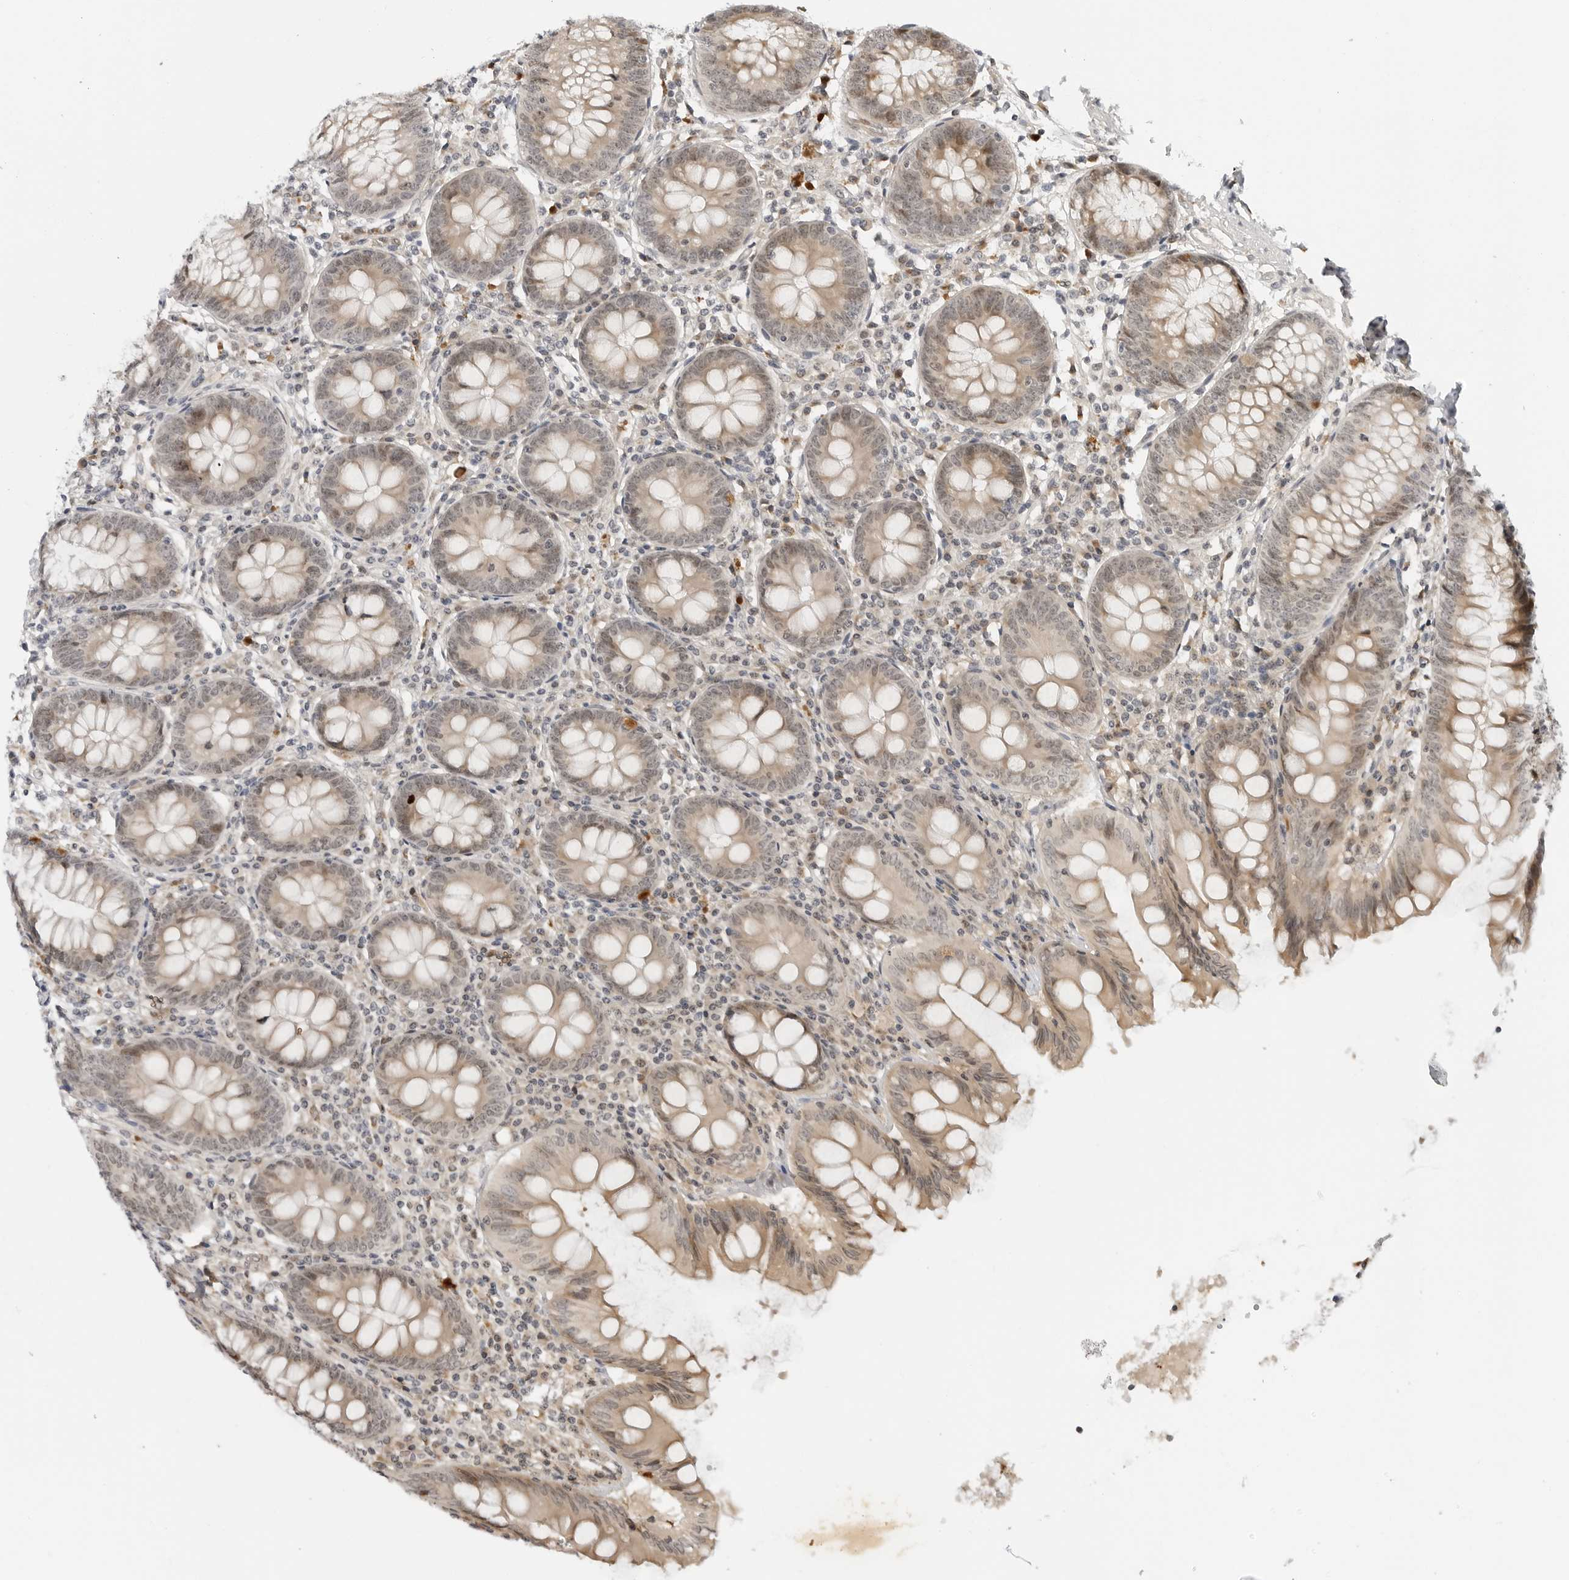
{"staining": {"intensity": "moderate", "quantity": "25%-75%", "location": "cytoplasmic/membranous,nuclear"}, "tissue": "appendix", "cell_type": "Glandular cells", "image_type": "normal", "snomed": [{"axis": "morphology", "description": "Normal tissue, NOS"}, {"axis": "topography", "description": "Appendix"}], "caption": "Moderate cytoplasmic/membranous,nuclear expression is seen in approximately 25%-75% of glandular cells in benign appendix.", "gene": "TIPRL", "patient": {"sex": "female", "age": 54}}